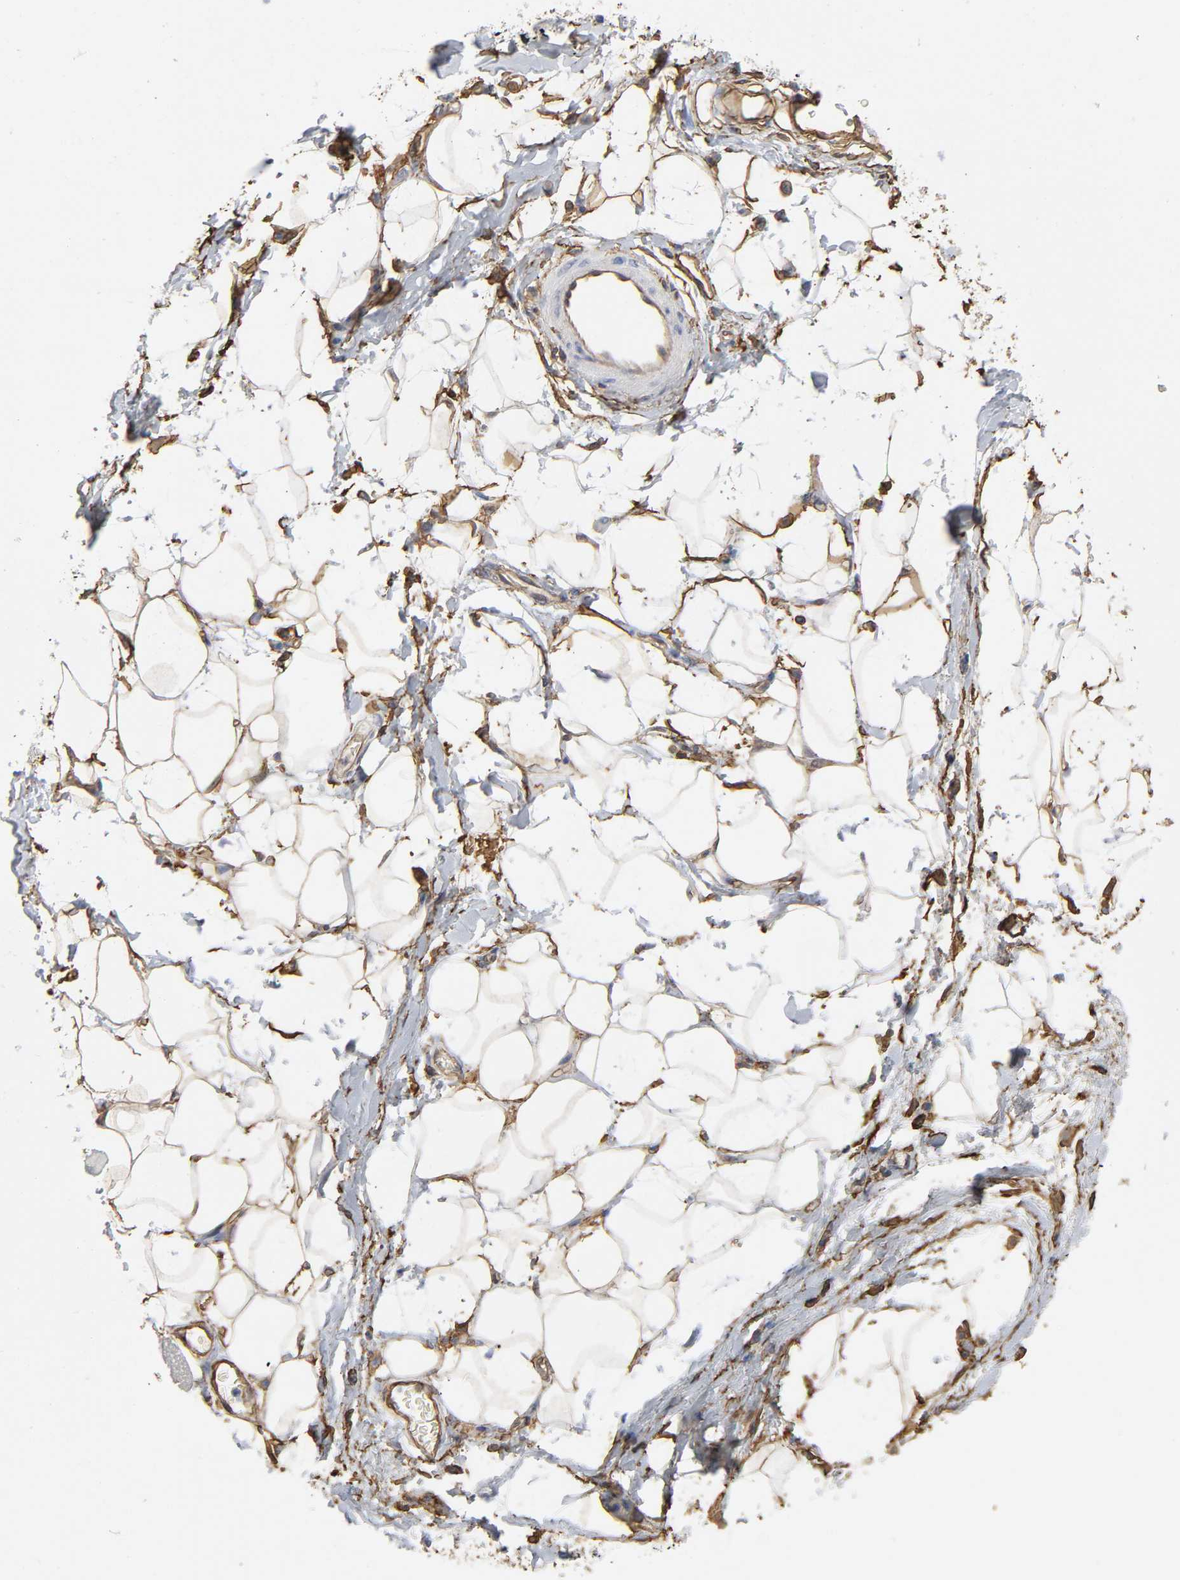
{"staining": {"intensity": "strong", "quantity": ">75%", "location": "cytoplasmic/membranous"}, "tissue": "adipose tissue", "cell_type": "Adipocytes", "image_type": "normal", "snomed": [{"axis": "morphology", "description": "Normal tissue, NOS"}, {"axis": "morphology", "description": "Urothelial carcinoma, High grade"}, {"axis": "topography", "description": "Vascular tissue"}, {"axis": "topography", "description": "Urinary bladder"}], "caption": "High-power microscopy captured an IHC photomicrograph of benign adipose tissue, revealing strong cytoplasmic/membranous staining in about >75% of adipocytes. (Stains: DAB (3,3'-diaminobenzidine) in brown, nuclei in blue, Microscopy: brightfield microscopy at high magnification).", "gene": "ANXA2", "patient": {"sex": "female", "age": 56}}